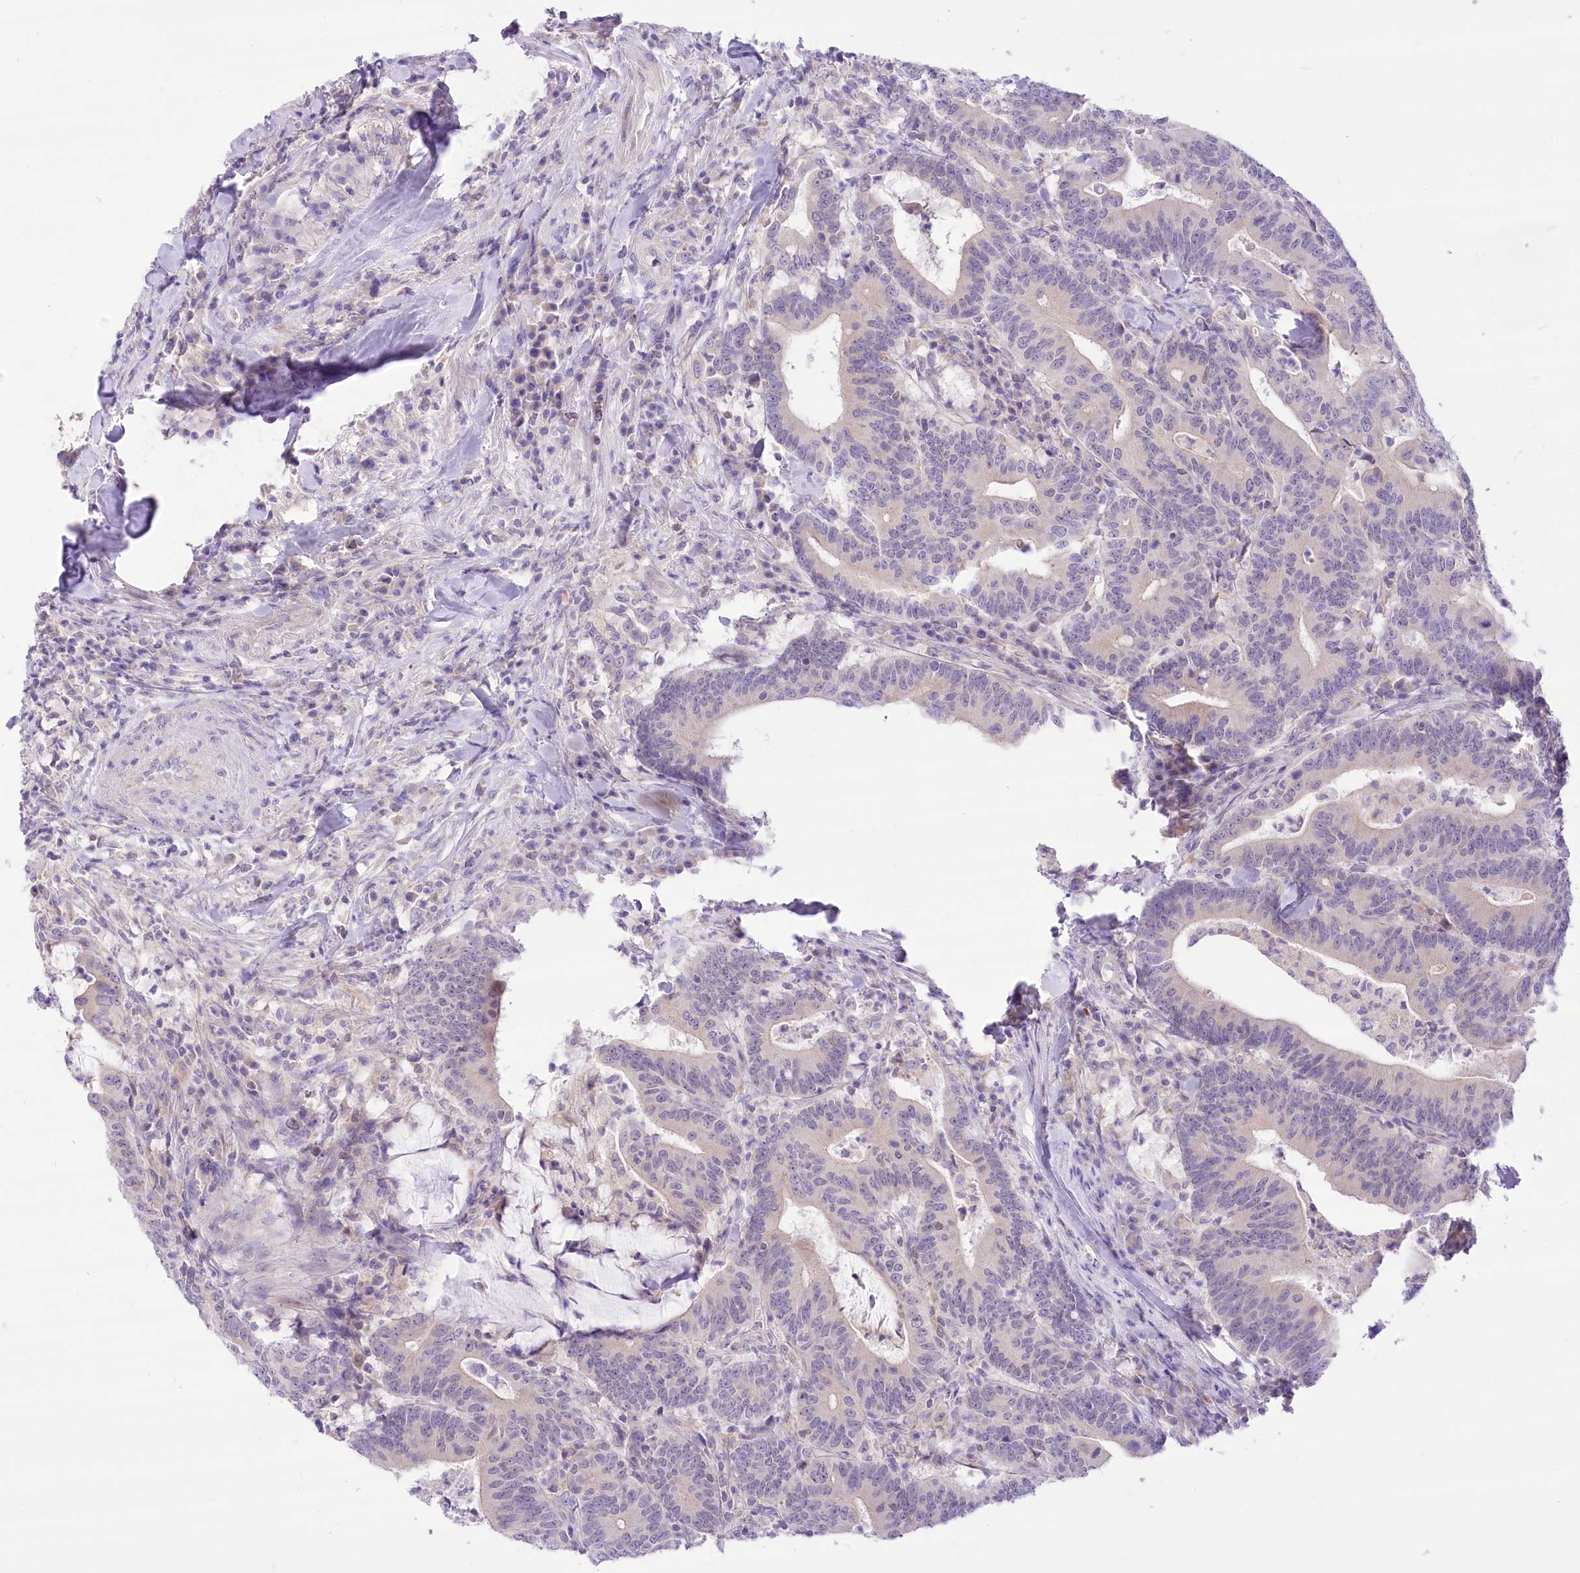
{"staining": {"intensity": "negative", "quantity": "none", "location": "none"}, "tissue": "colorectal cancer", "cell_type": "Tumor cells", "image_type": "cancer", "snomed": [{"axis": "morphology", "description": "Adenocarcinoma, NOS"}, {"axis": "topography", "description": "Colon"}], "caption": "Colorectal adenocarcinoma was stained to show a protein in brown. There is no significant staining in tumor cells.", "gene": "HELT", "patient": {"sex": "female", "age": 66}}